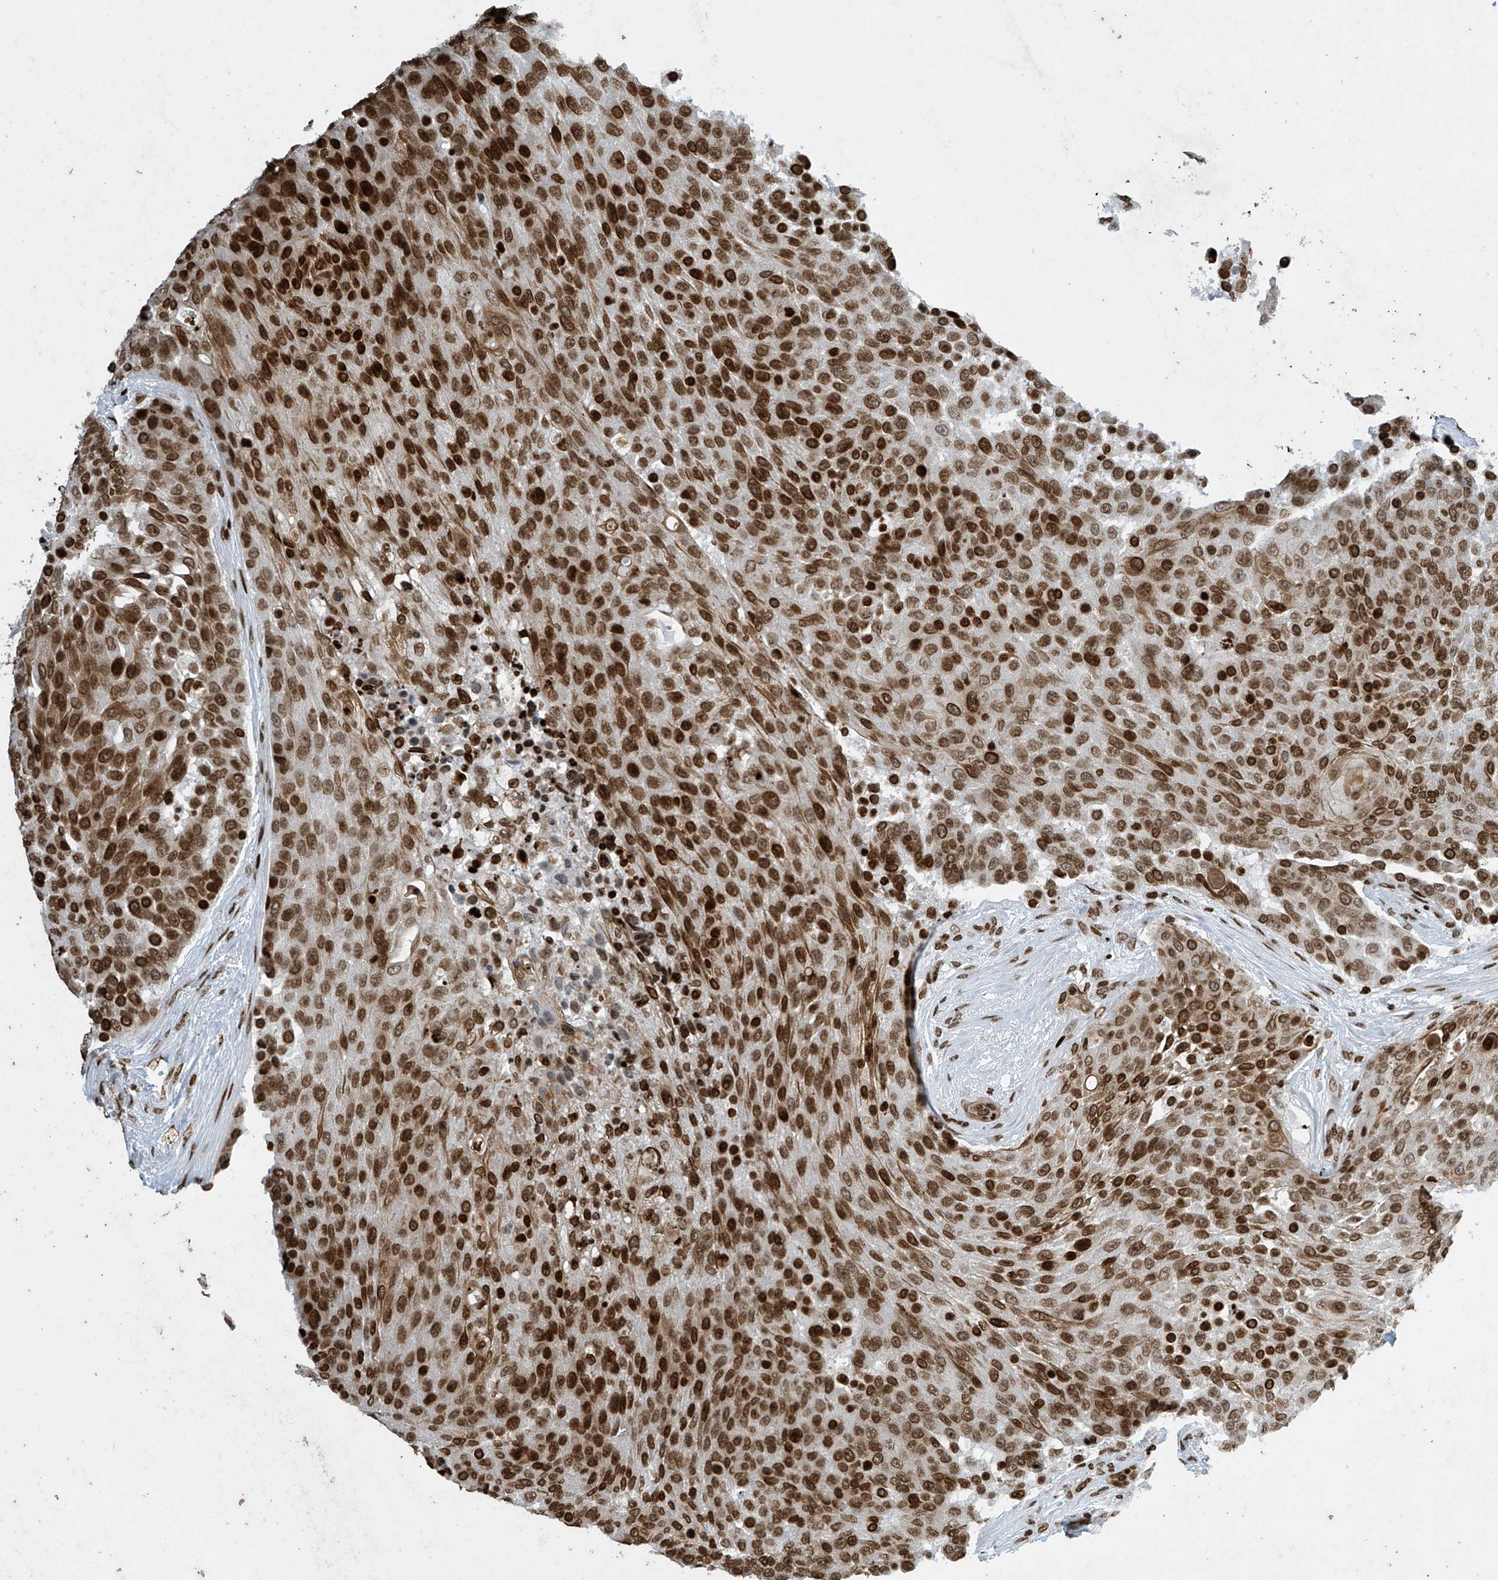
{"staining": {"intensity": "strong", "quantity": ">75%", "location": "cytoplasmic/membranous,nuclear"}, "tissue": "urothelial cancer", "cell_type": "Tumor cells", "image_type": "cancer", "snomed": [{"axis": "morphology", "description": "Urothelial carcinoma, High grade"}, {"axis": "topography", "description": "Urinary bladder"}], "caption": "Immunohistochemical staining of urothelial cancer demonstrates high levels of strong cytoplasmic/membranous and nuclear positivity in about >75% of tumor cells.", "gene": "H4C16", "patient": {"sex": "female", "age": 63}}